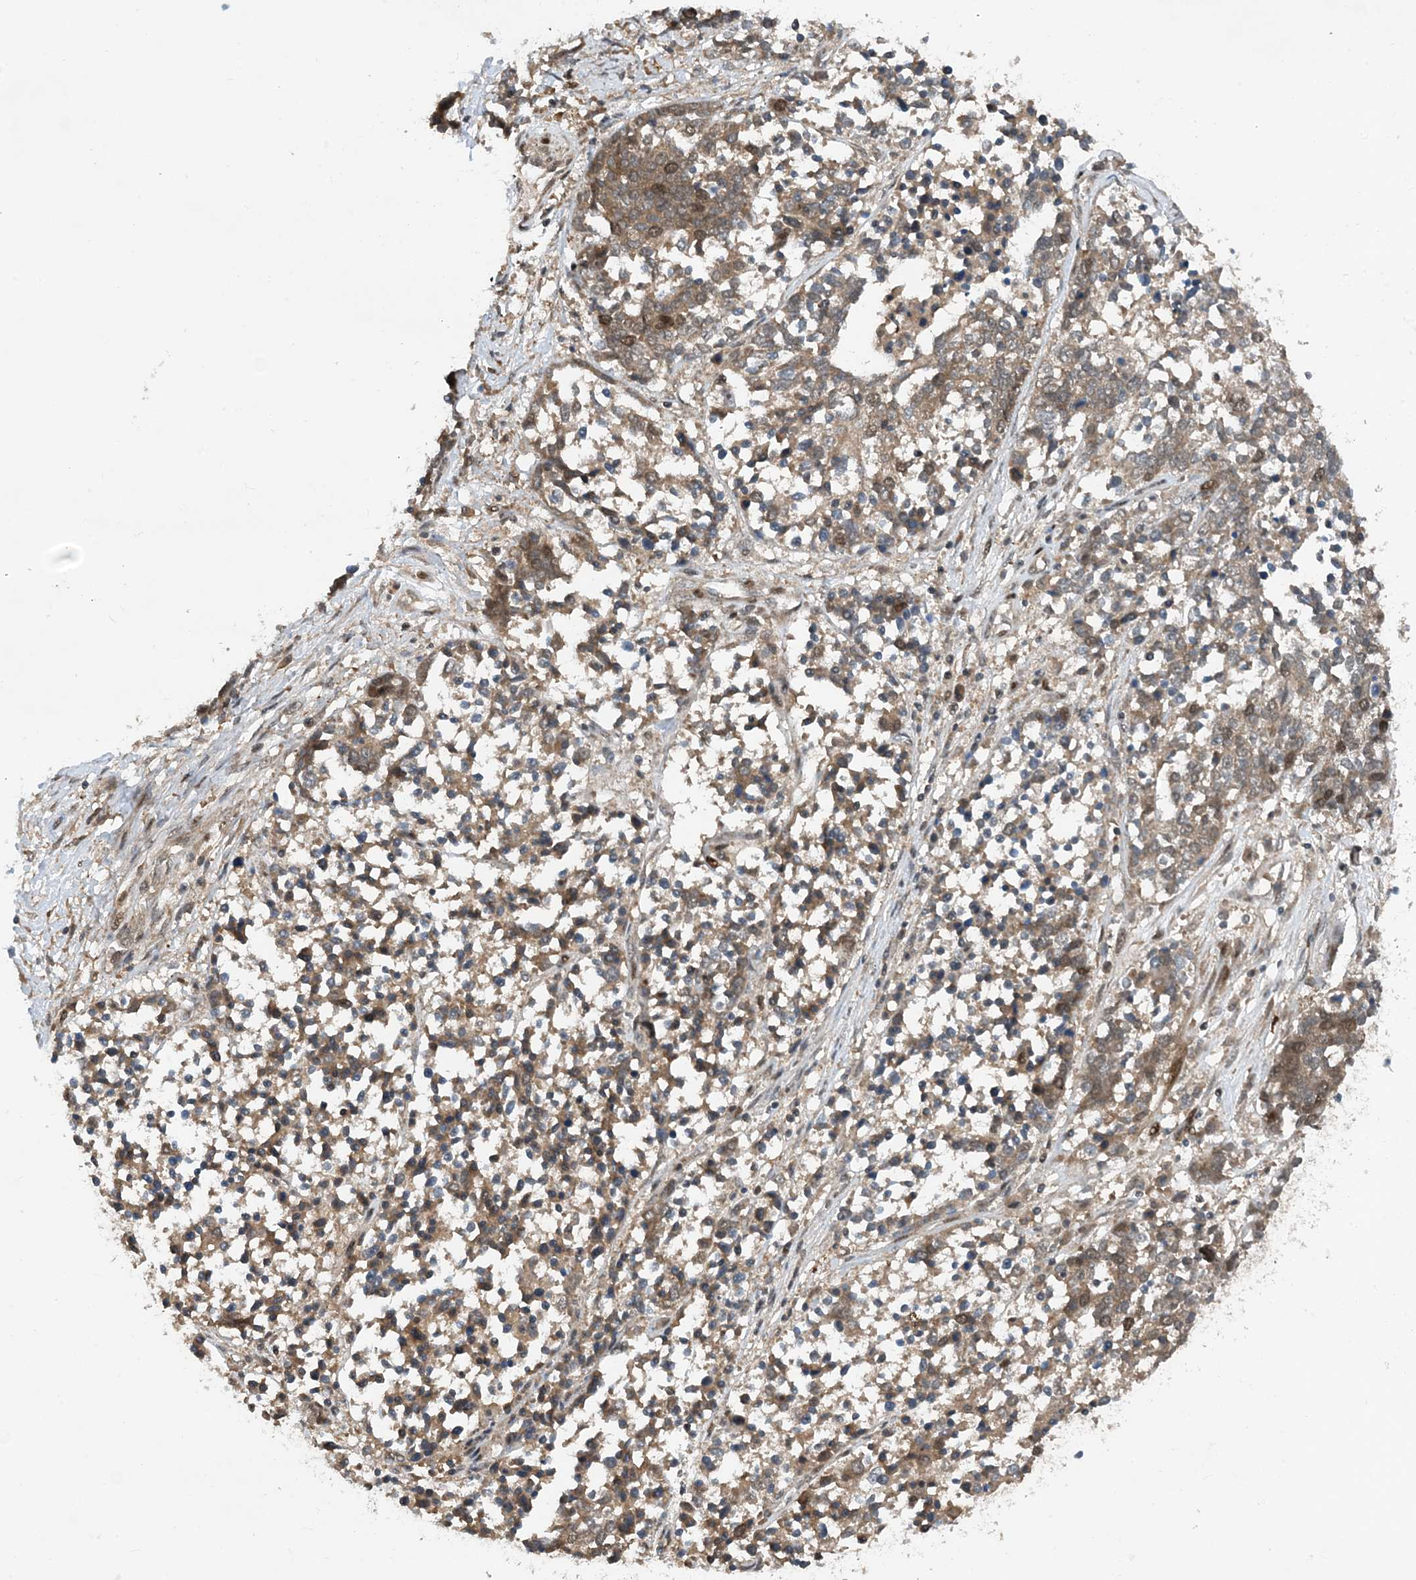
{"staining": {"intensity": "weak", "quantity": ">75%", "location": "cytoplasmic/membranous"}, "tissue": "ovarian cancer", "cell_type": "Tumor cells", "image_type": "cancer", "snomed": [{"axis": "morphology", "description": "Cystadenocarcinoma, serous, NOS"}, {"axis": "topography", "description": "Ovary"}], "caption": "Weak cytoplasmic/membranous protein expression is appreciated in approximately >75% of tumor cells in serous cystadenocarcinoma (ovarian).", "gene": "HEMK1", "patient": {"sex": "female", "age": 44}}